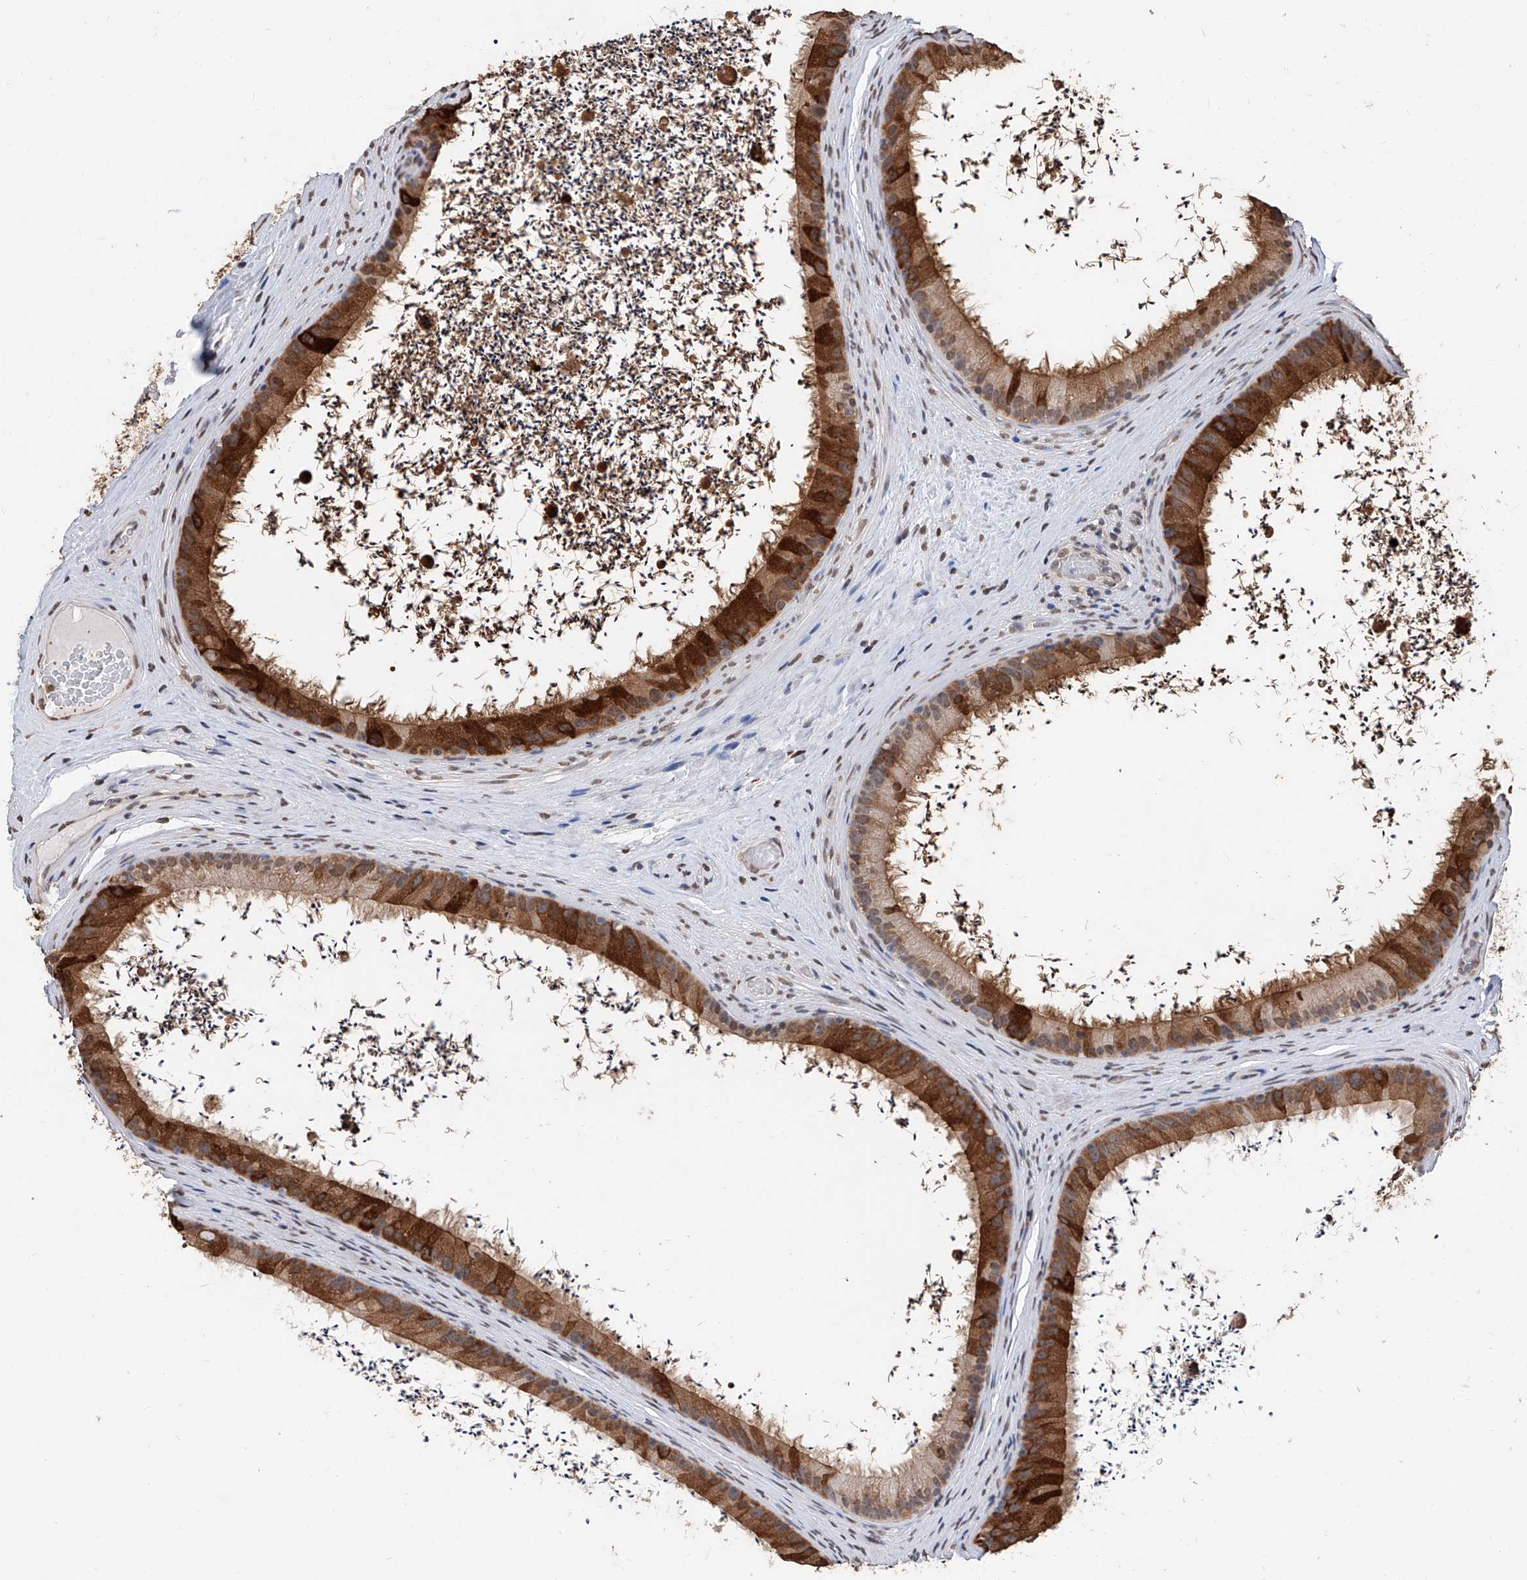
{"staining": {"intensity": "strong", "quantity": "25%-75%", "location": "cytoplasmic/membranous,nuclear"}, "tissue": "epididymis", "cell_type": "Glandular cells", "image_type": "normal", "snomed": [{"axis": "morphology", "description": "Normal tissue, NOS"}, {"axis": "topography", "description": "Epididymis, spermatic cord, NOS"}], "caption": "Glandular cells show high levels of strong cytoplasmic/membranous,nuclear expression in approximately 25%-75% of cells in normal epididymis.", "gene": "RP9", "patient": {"sex": "male", "age": 50}}